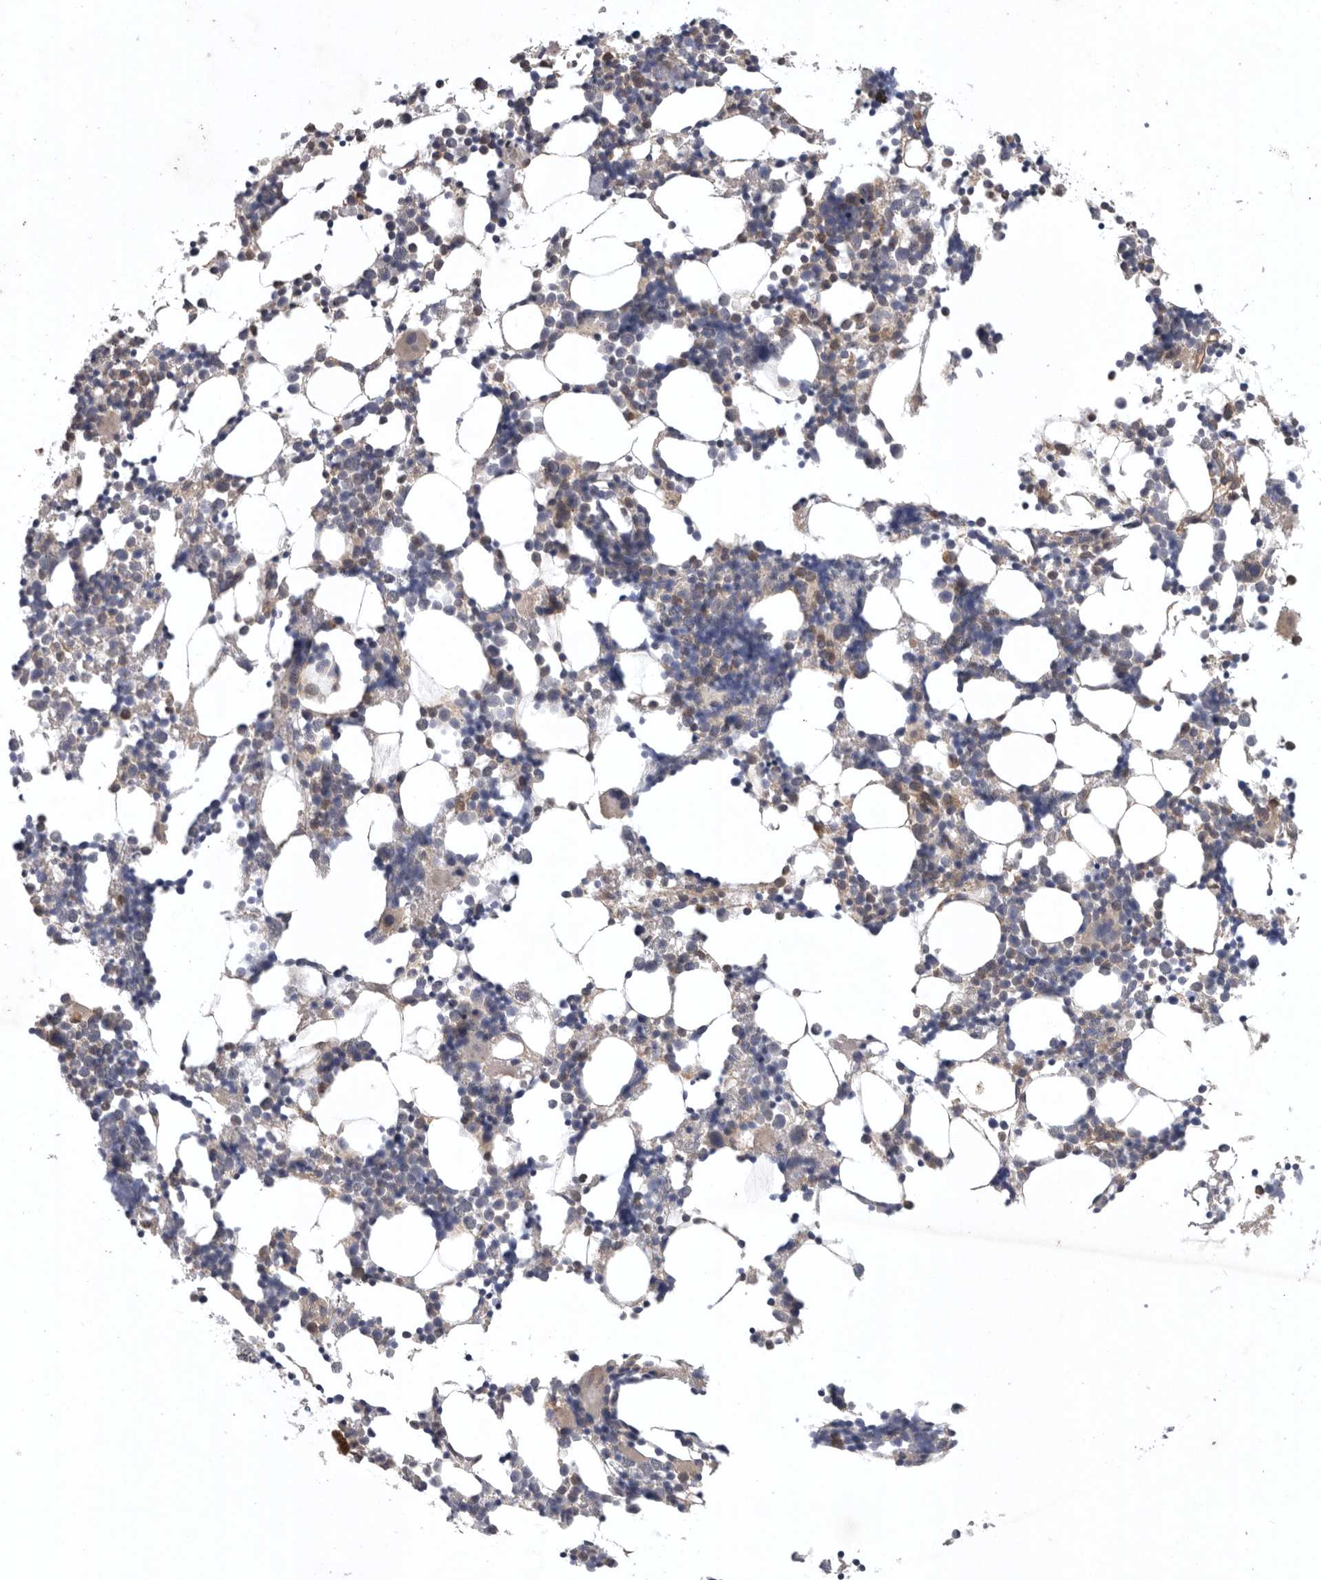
{"staining": {"intensity": "moderate", "quantity": "<25%", "location": "cytoplasmic/membranous"}, "tissue": "bone marrow", "cell_type": "Hematopoietic cells", "image_type": "normal", "snomed": [{"axis": "morphology", "description": "Normal tissue, NOS"}, {"axis": "morphology", "description": "Inflammation, NOS"}, {"axis": "topography", "description": "Bone marrow"}], "caption": "Brown immunohistochemical staining in normal human bone marrow shows moderate cytoplasmic/membranous expression in approximately <25% of hematopoietic cells. (DAB (3,3'-diaminobenzidine) = brown stain, brightfield microscopy at high magnification).", "gene": "C1orf109", "patient": {"sex": "male", "age": 21}}